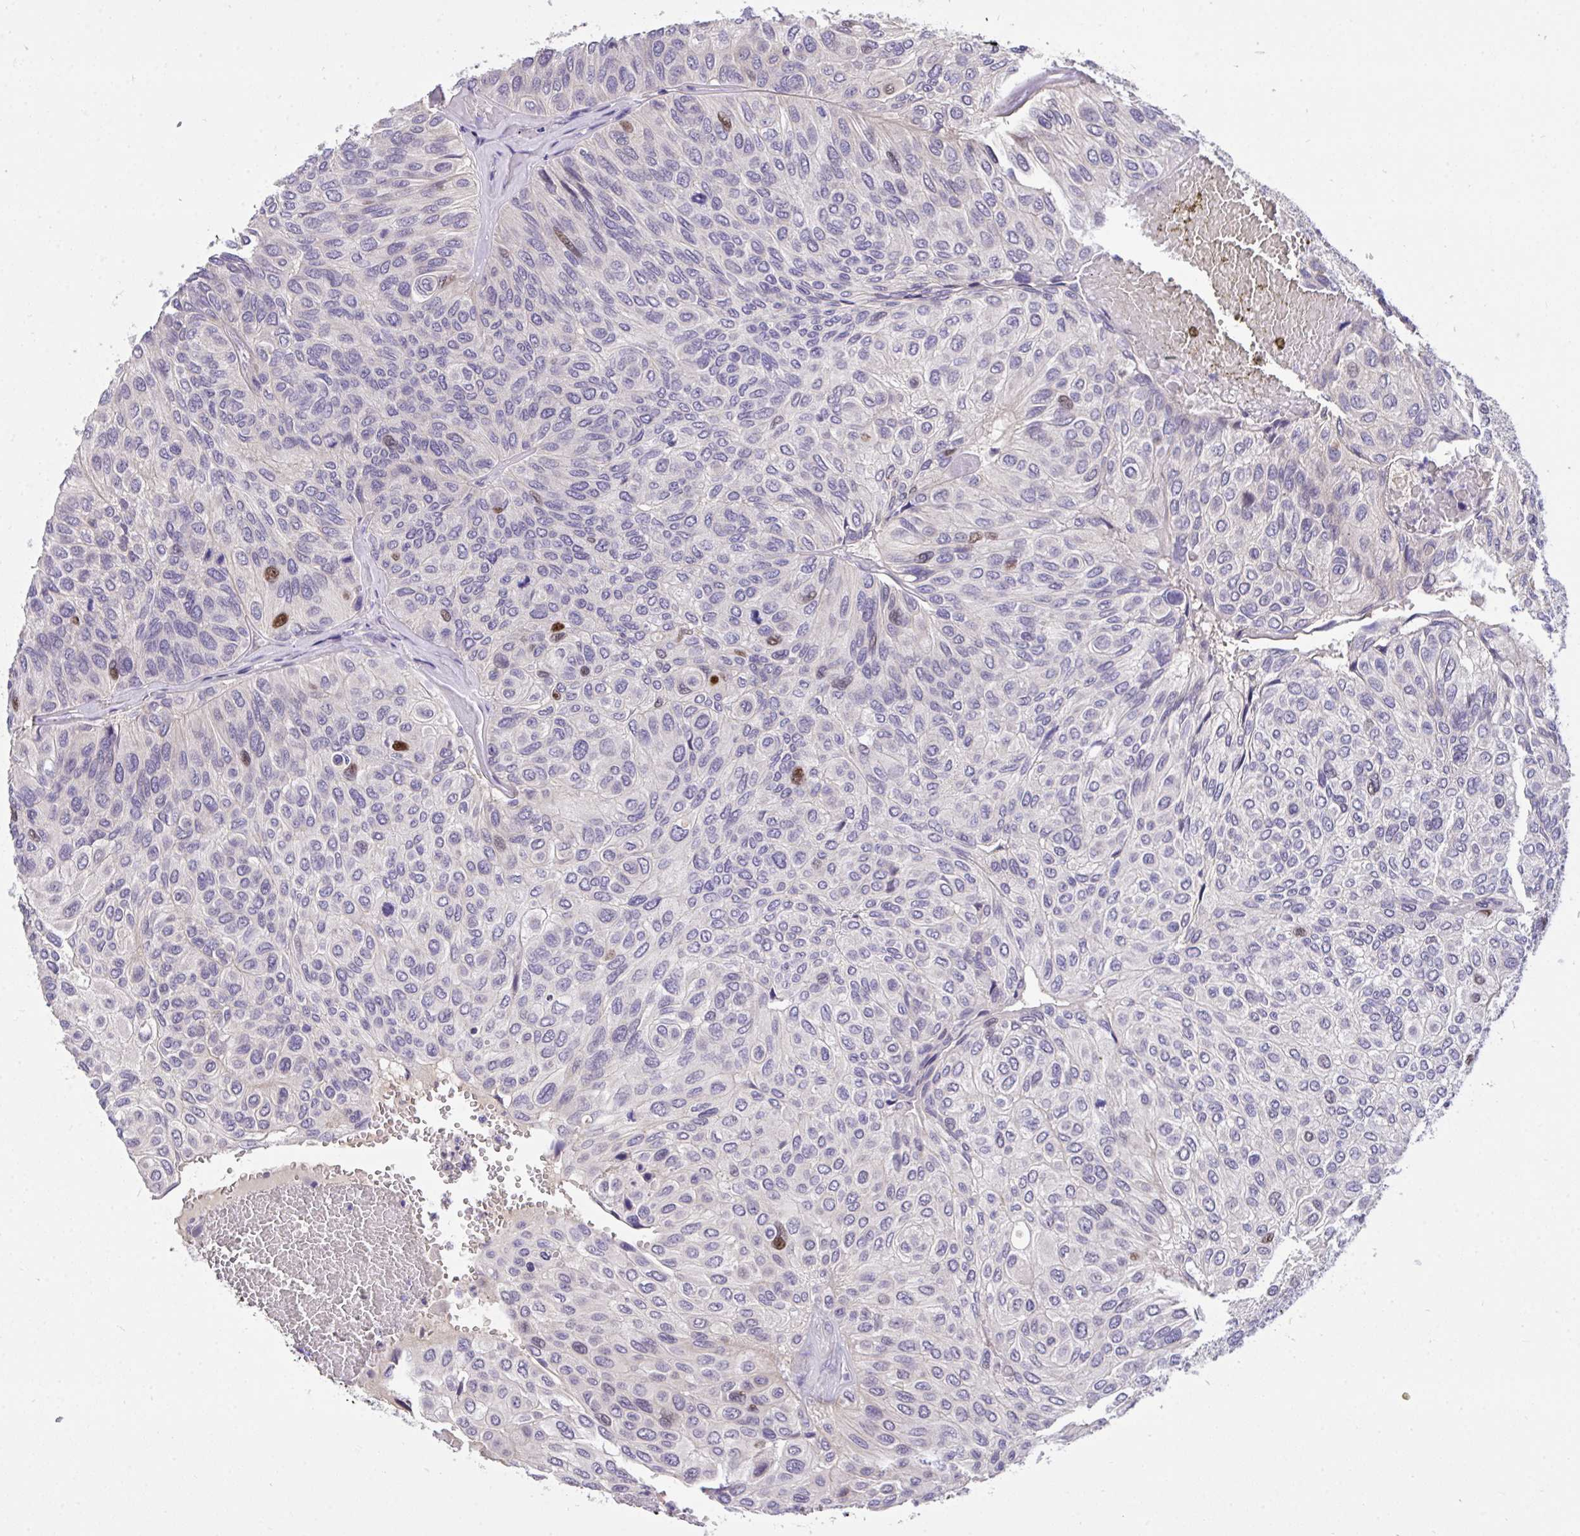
{"staining": {"intensity": "strong", "quantity": "<25%", "location": "nuclear"}, "tissue": "urothelial cancer", "cell_type": "Tumor cells", "image_type": "cancer", "snomed": [{"axis": "morphology", "description": "Urothelial carcinoma, High grade"}, {"axis": "topography", "description": "Urinary bladder"}], "caption": "A brown stain shows strong nuclear positivity of a protein in human urothelial cancer tumor cells. The protein is stained brown, and the nuclei are stained in blue (DAB IHC with brightfield microscopy, high magnification).", "gene": "C19orf54", "patient": {"sex": "male", "age": 66}}